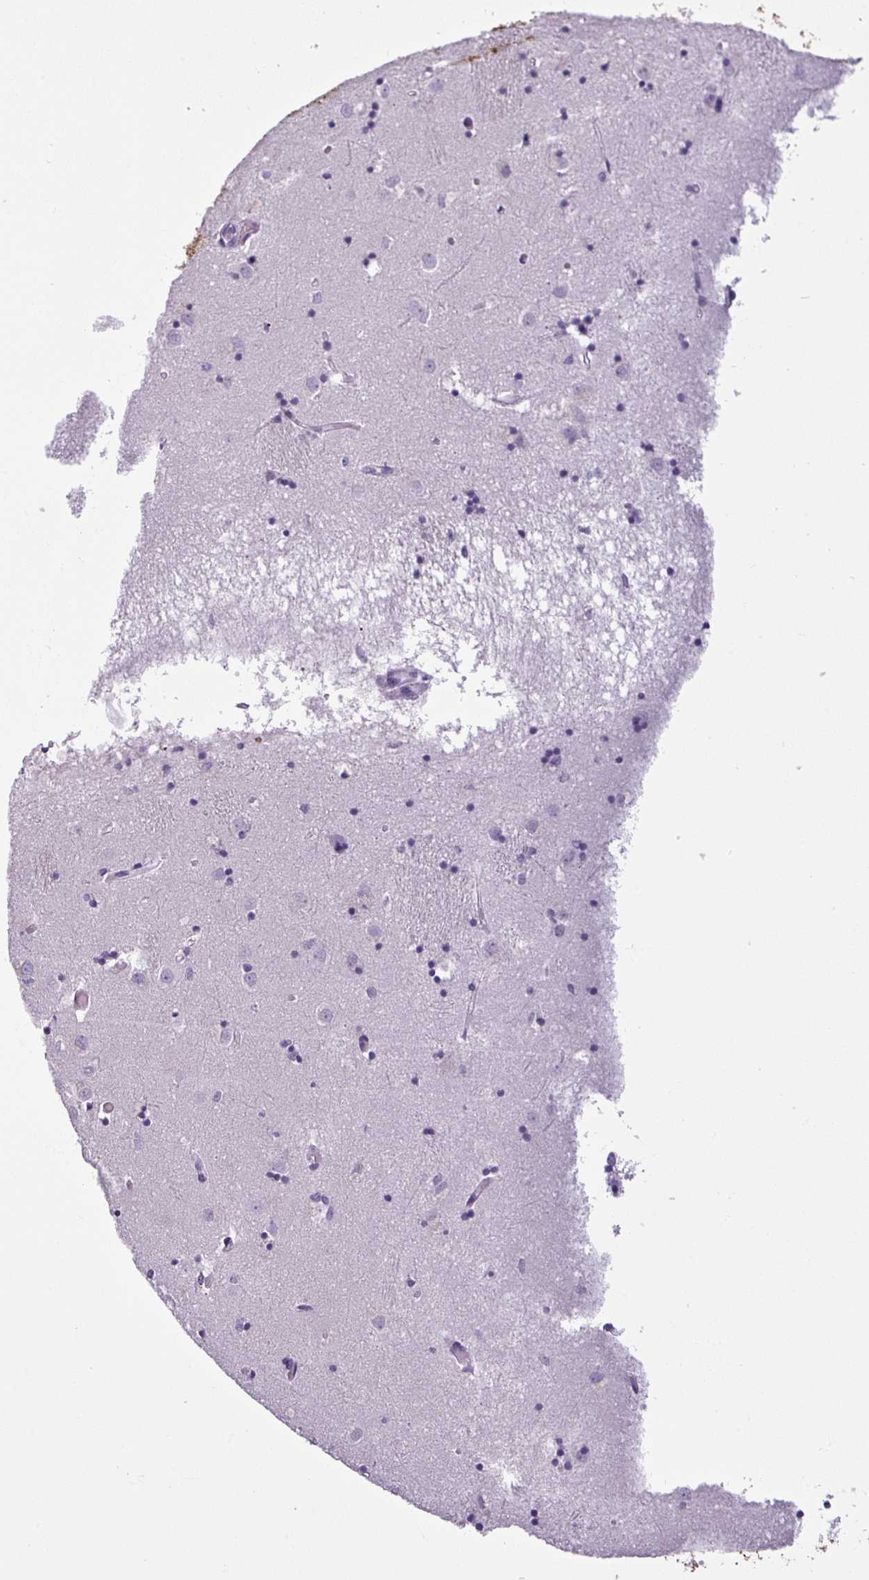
{"staining": {"intensity": "negative", "quantity": "none", "location": "none"}, "tissue": "caudate", "cell_type": "Glial cells", "image_type": "normal", "snomed": [{"axis": "morphology", "description": "Normal tissue, NOS"}, {"axis": "topography", "description": "Lateral ventricle wall"}], "caption": "Immunohistochemistry (IHC) of unremarkable caudate exhibits no staining in glial cells.", "gene": "CDH16", "patient": {"sex": "male", "age": 70}}